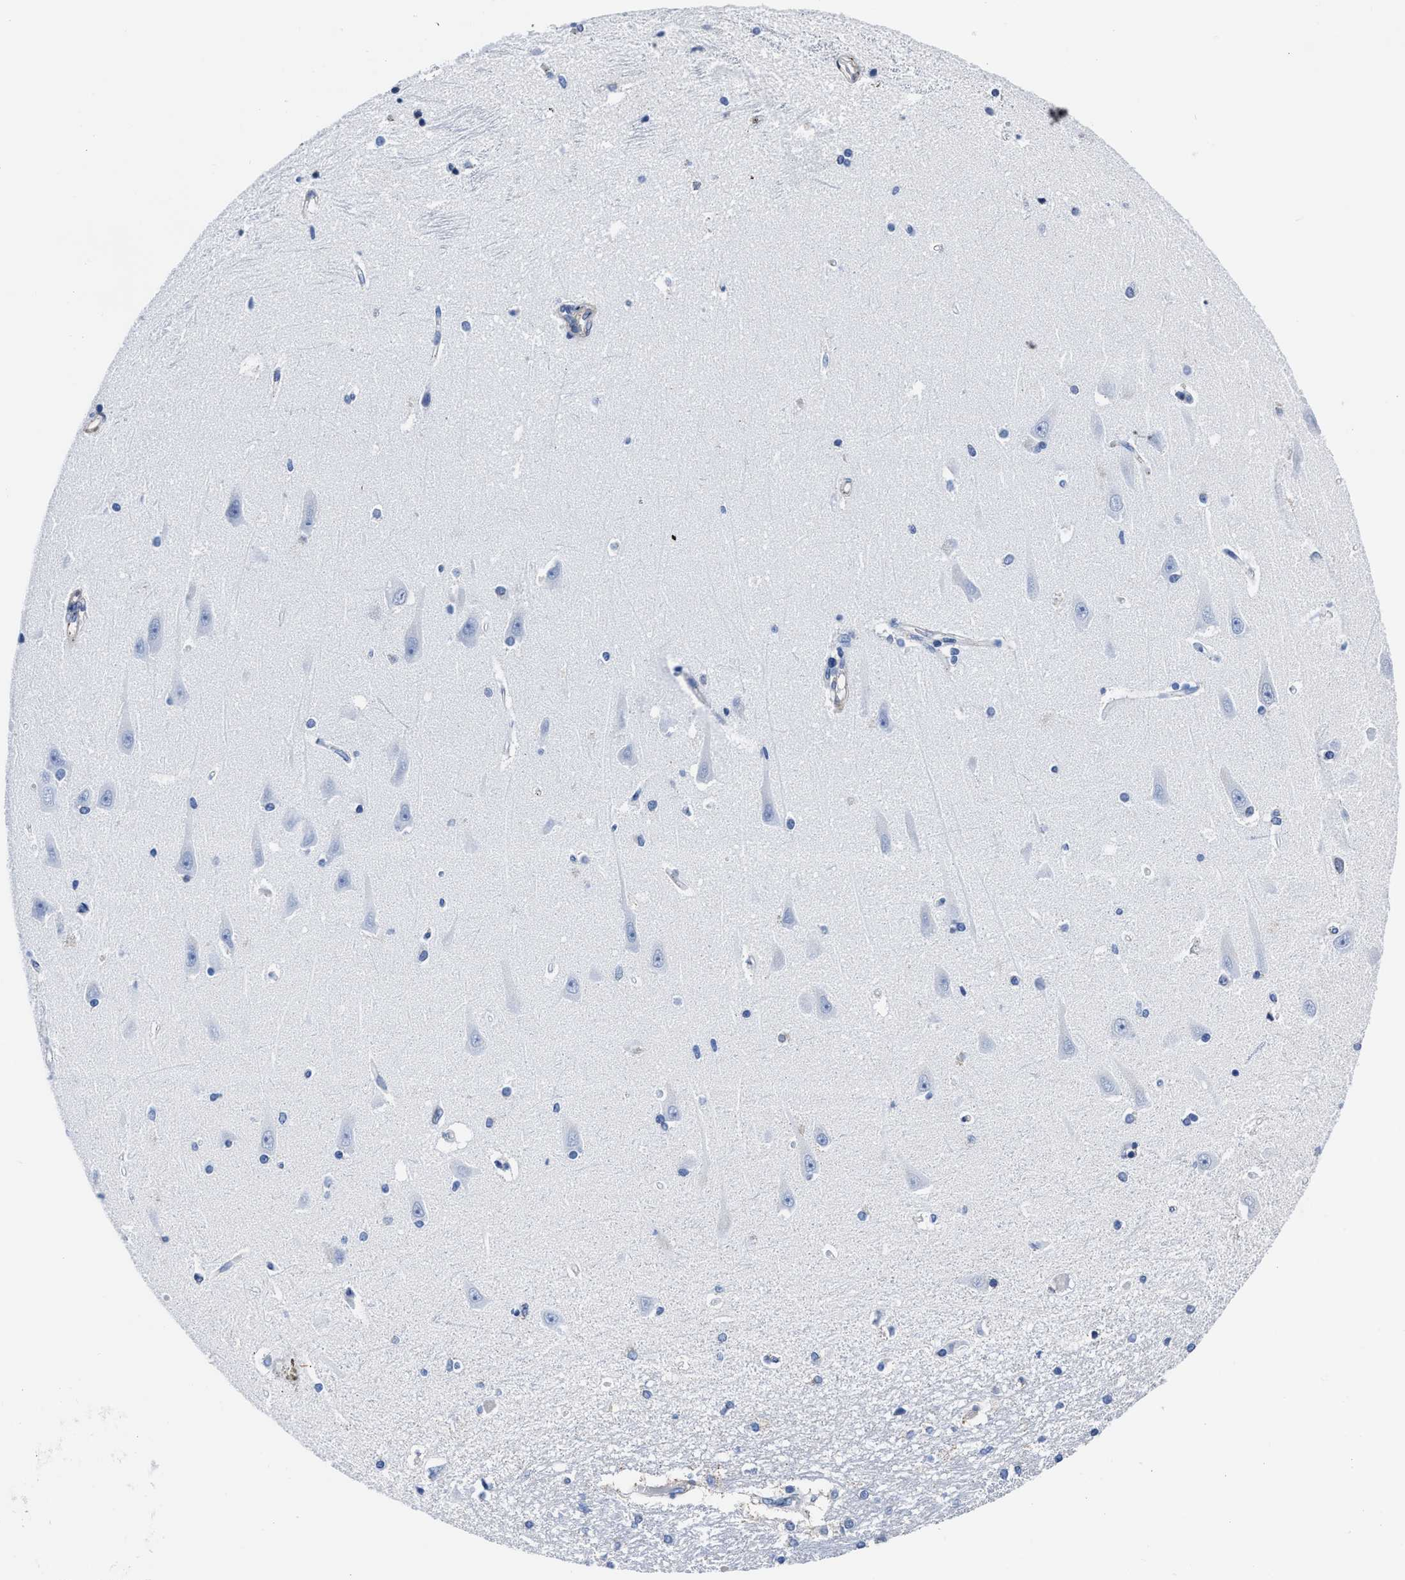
{"staining": {"intensity": "negative", "quantity": "none", "location": "none"}, "tissue": "hippocampus", "cell_type": "Glial cells", "image_type": "normal", "snomed": [{"axis": "morphology", "description": "Normal tissue, NOS"}, {"axis": "topography", "description": "Hippocampus"}], "caption": "There is no significant positivity in glial cells of hippocampus. The staining was performed using DAB (3,3'-diaminobenzidine) to visualize the protein expression in brown, while the nuclei were stained in blue with hematoxylin (Magnification: 20x).", "gene": "KCNMB3", "patient": {"sex": "male", "age": 45}}